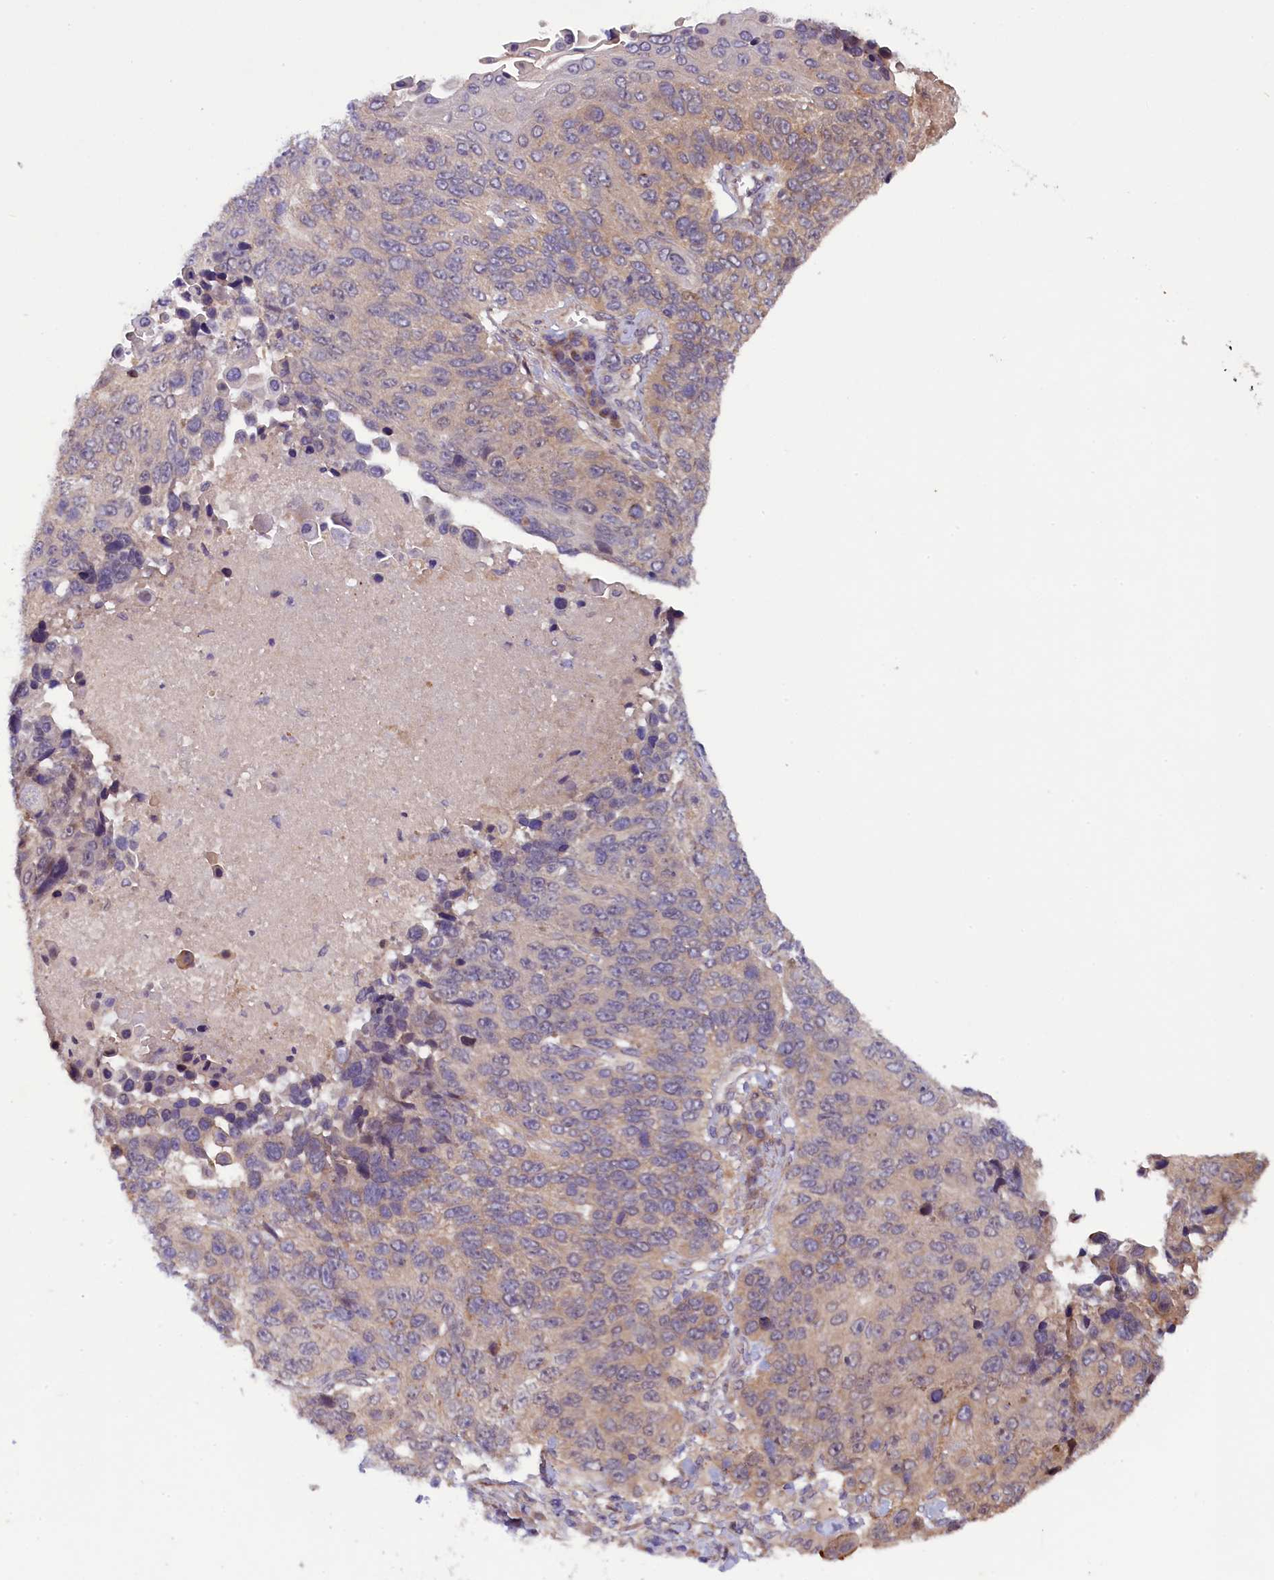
{"staining": {"intensity": "weak", "quantity": "<25%", "location": "cytoplasmic/membranous"}, "tissue": "lung cancer", "cell_type": "Tumor cells", "image_type": "cancer", "snomed": [{"axis": "morphology", "description": "Normal tissue, NOS"}, {"axis": "morphology", "description": "Squamous cell carcinoma, NOS"}, {"axis": "topography", "description": "Lymph node"}, {"axis": "topography", "description": "Lung"}], "caption": "This is an immunohistochemistry histopathology image of human lung cancer. There is no positivity in tumor cells.", "gene": "CCDC9B", "patient": {"sex": "male", "age": 66}}